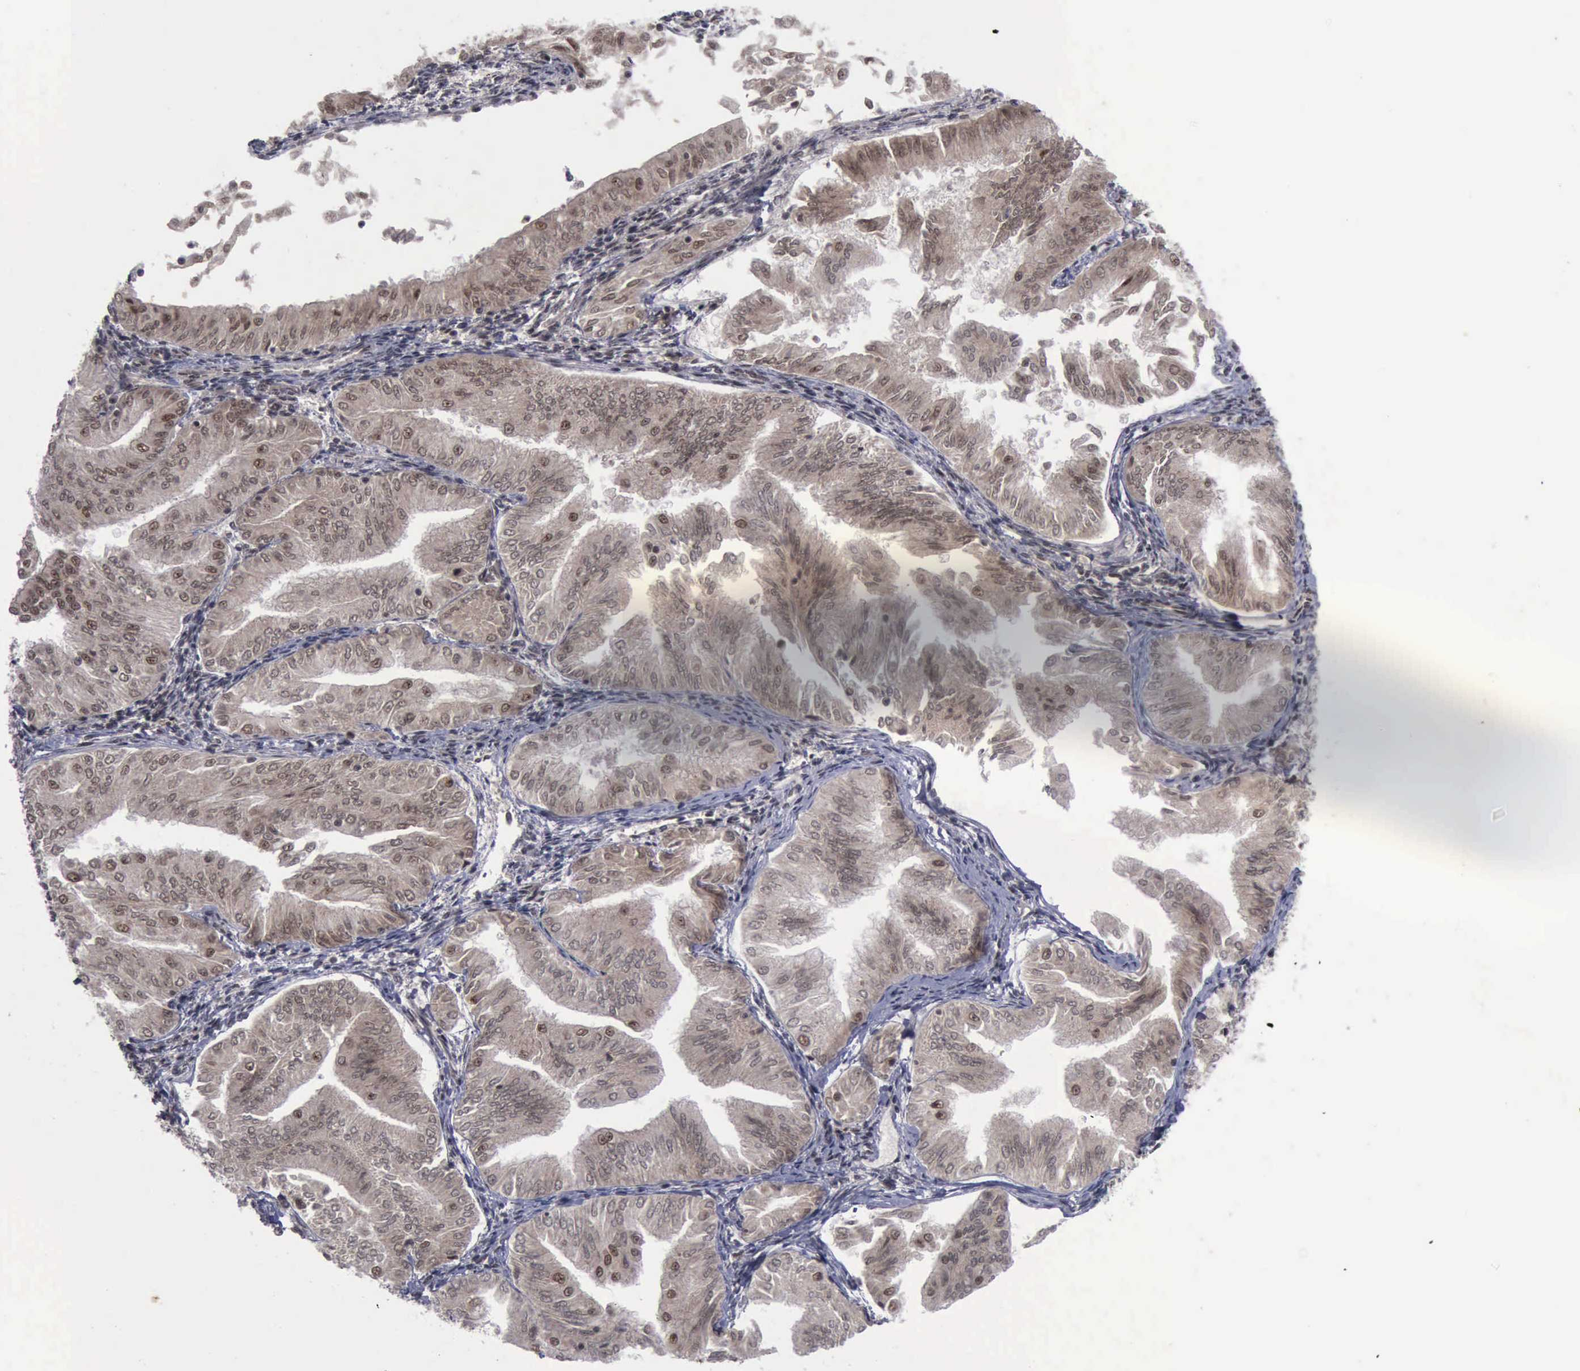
{"staining": {"intensity": "moderate", "quantity": ">75%", "location": "cytoplasmic/membranous,nuclear"}, "tissue": "endometrial cancer", "cell_type": "Tumor cells", "image_type": "cancer", "snomed": [{"axis": "morphology", "description": "Adenocarcinoma, NOS"}, {"axis": "topography", "description": "Endometrium"}], "caption": "Tumor cells reveal medium levels of moderate cytoplasmic/membranous and nuclear staining in about >75% of cells in endometrial adenocarcinoma. Ihc stains the protein in brown and the nuclei are stained blue.", "gene": "ATM", "patient": {"sex": "female", "age": 53}}